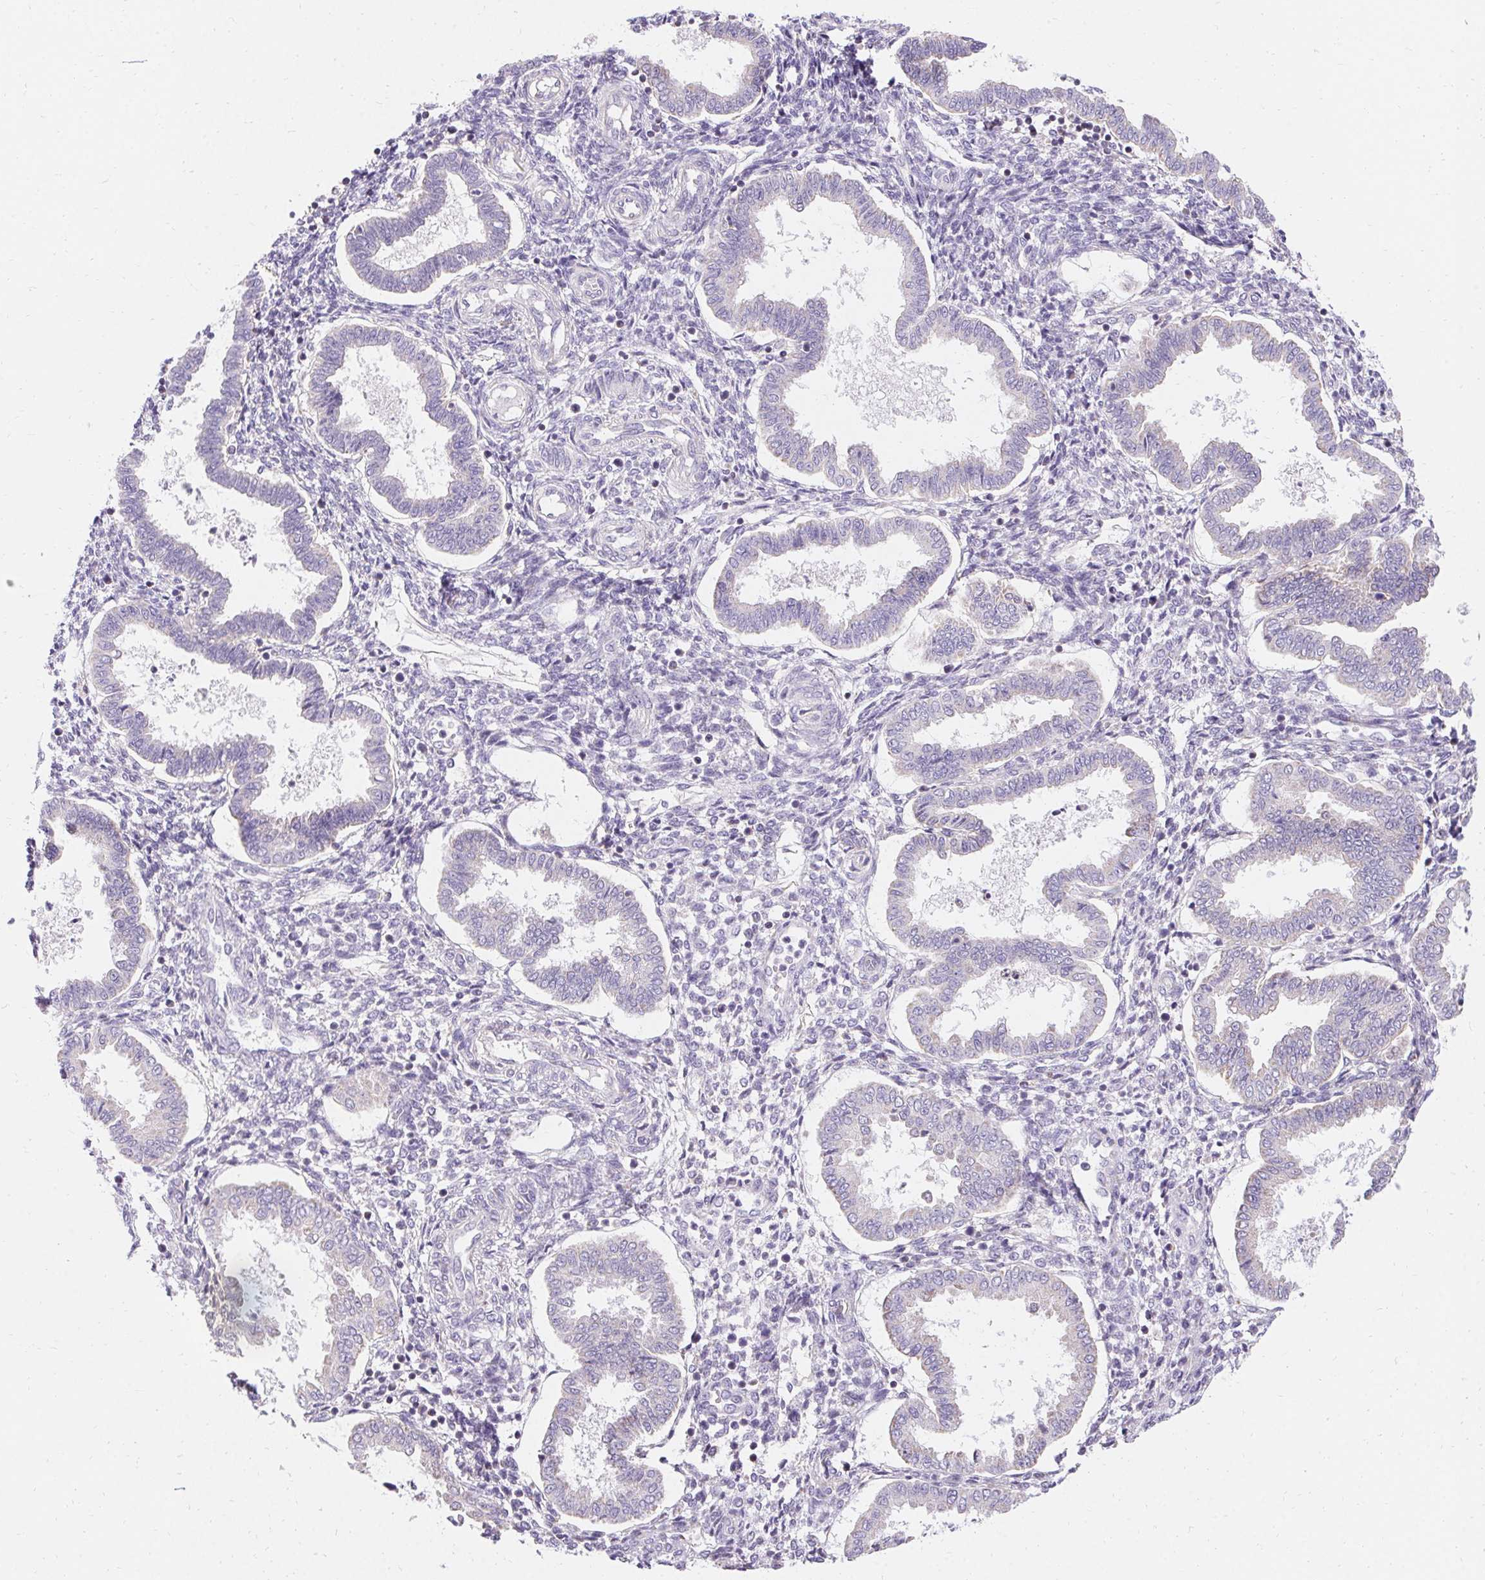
{"staining": {"intensity": "negative", "quantity": "none", "location": "none"}, "tissue": "endometrium", "cell_type": "Cells in endometrial stroma", "image_type": "normal", "snomed": [{"axis": "morphology", "description": "Normal tissue, NOS"}, {"axis": "topography", "description": "Endometrium"}], "caption": "The photomicrograph demonstrates no significant positivity in cells in endometrial stroma of endometrium. The staining is performed using DAB brown chromogen with nuclei counter-stained in using hematoxylin.", "gene": "ASGR2", "patient": {"sex": "female", "age": 24}}